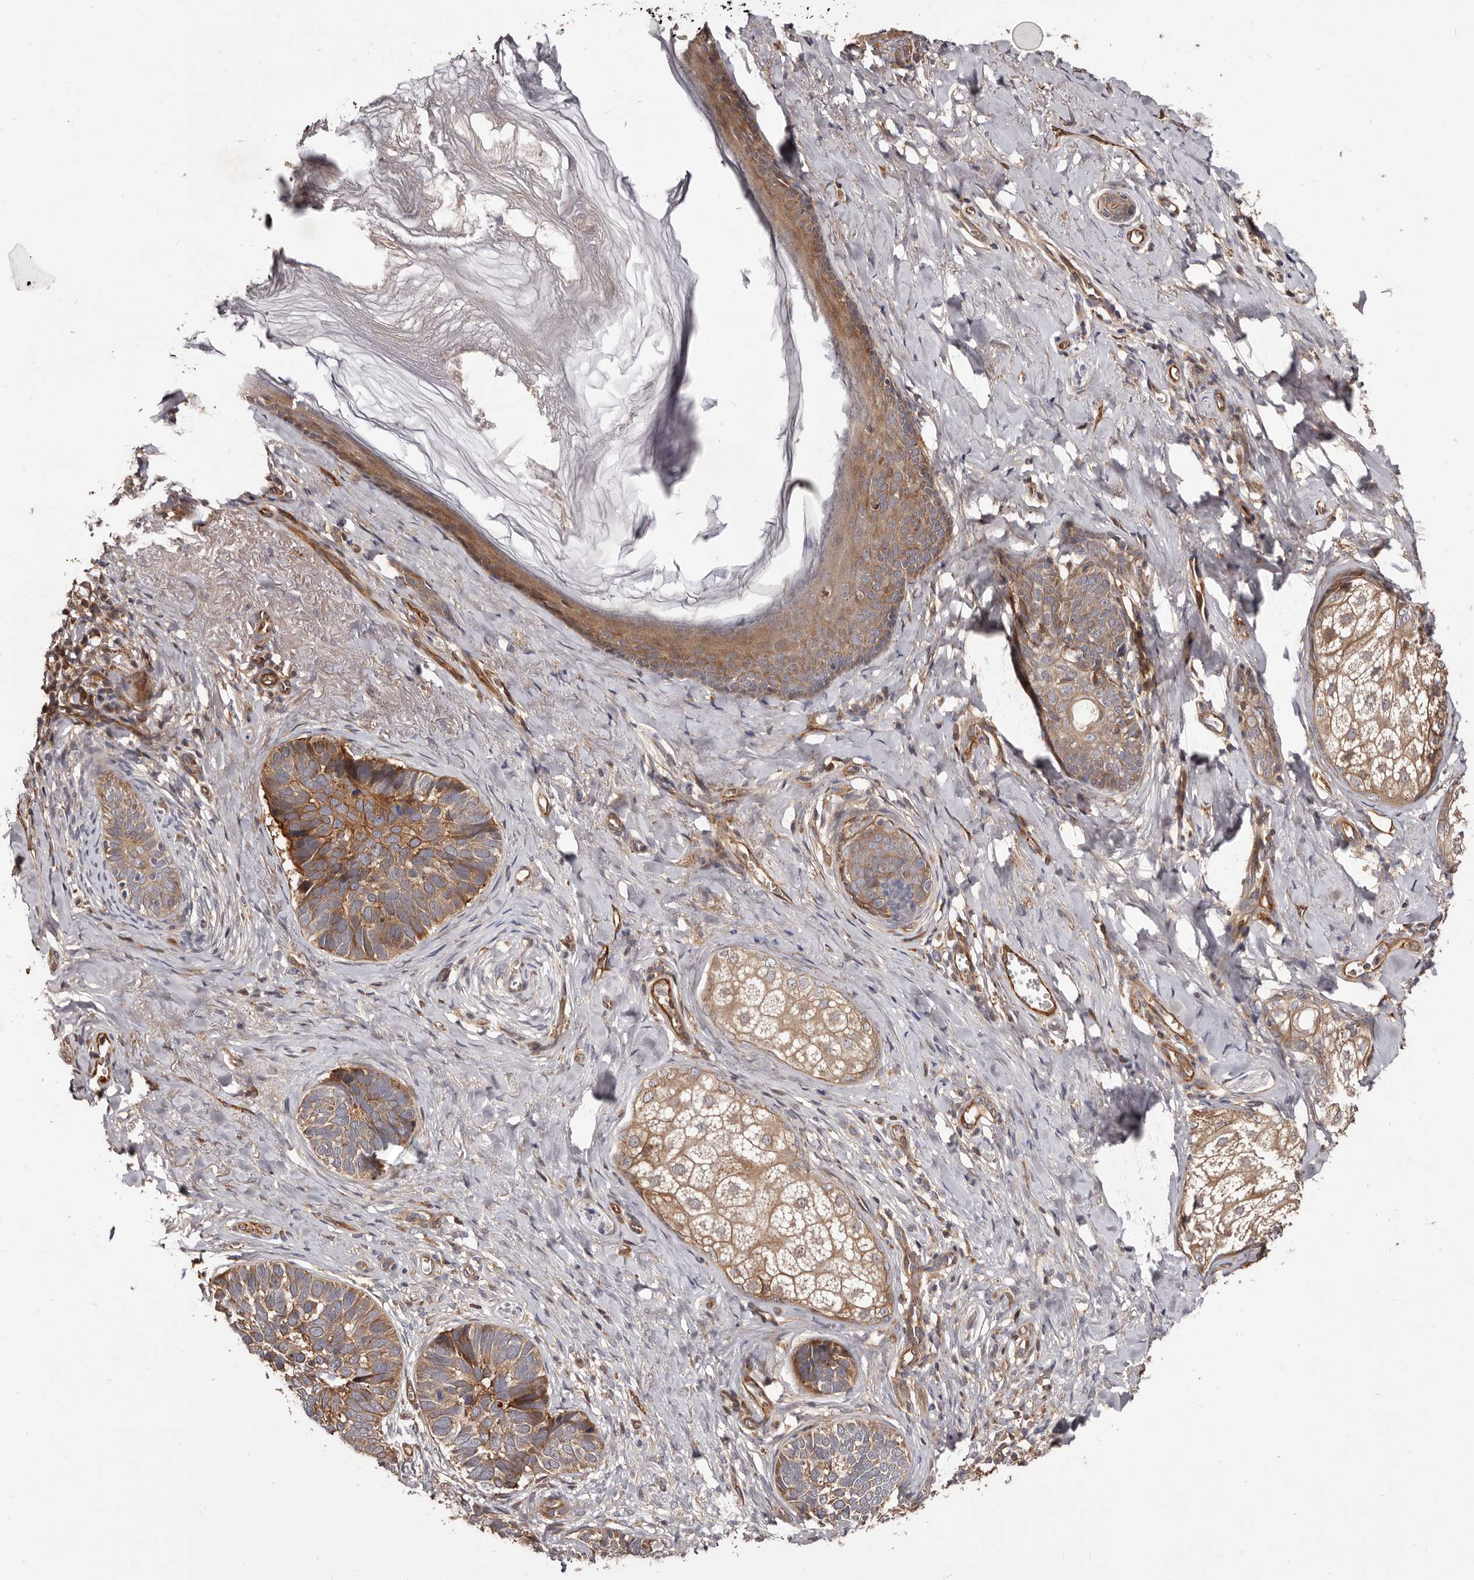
{"staining": {"intensity": "moderate", "quantity": ">75%", "location": "cytoplasmic/membranous"}, "tissue": "skin cancer", "cell_type": "Tumor cells", "image_type": "cancer", "snomed": [{"axis": "morphology", "description": "Basal cell carcinoma"}, {"axis": "topography", "description": "Skin"}], "caption": "Skin basal cell carcinoma stained for a protein (brown) displays moderate cytoplasmic/membranous positive staining in approximately >75% of tumor cells.", "gene": "GTPBP1", "patient": {"sex": "male", "age": 62}}